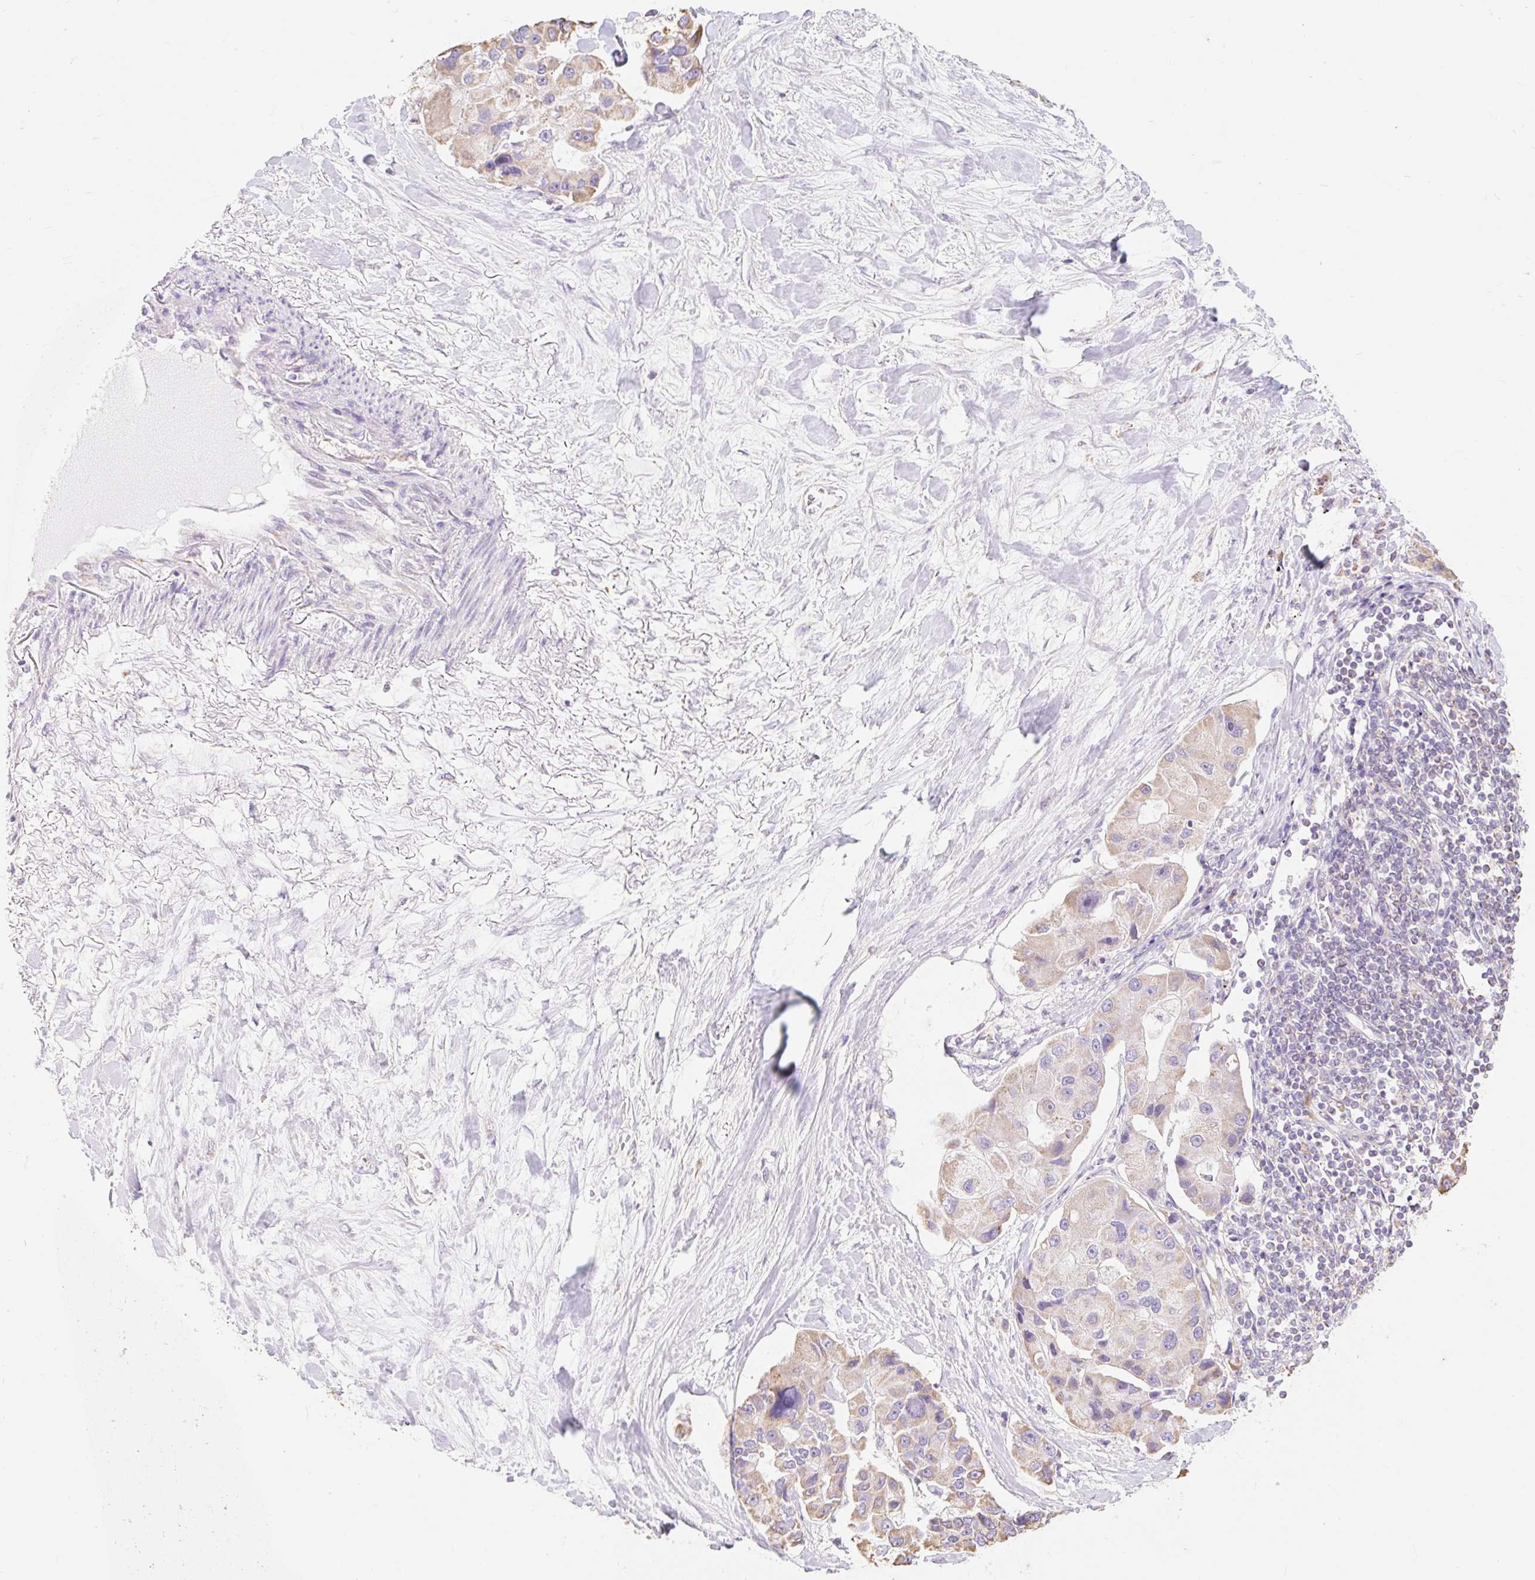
{"staining": {"intensity": "weak", "quantity": "25%-75%", "location": "cytoplasmic/membranous"}, "tissue": "lung cancer", "cell_type": "Tumor cells", "image_type": "cancer", "snomed": [{"axis": "morphology", "description": "Adenocarcinoma, NOS"}, {"axis": "topography", "description": "Lung"}], "caption": "Immunohistochemistry (DAB) staining of lung cancer (adenocarcinoma) demonstrates weak cytoplasmic/membranous protein staining in approximately 25%-75% of tumor cells.", "gene": "DHX35", "patient": {"sex": "female", "age": 54}}